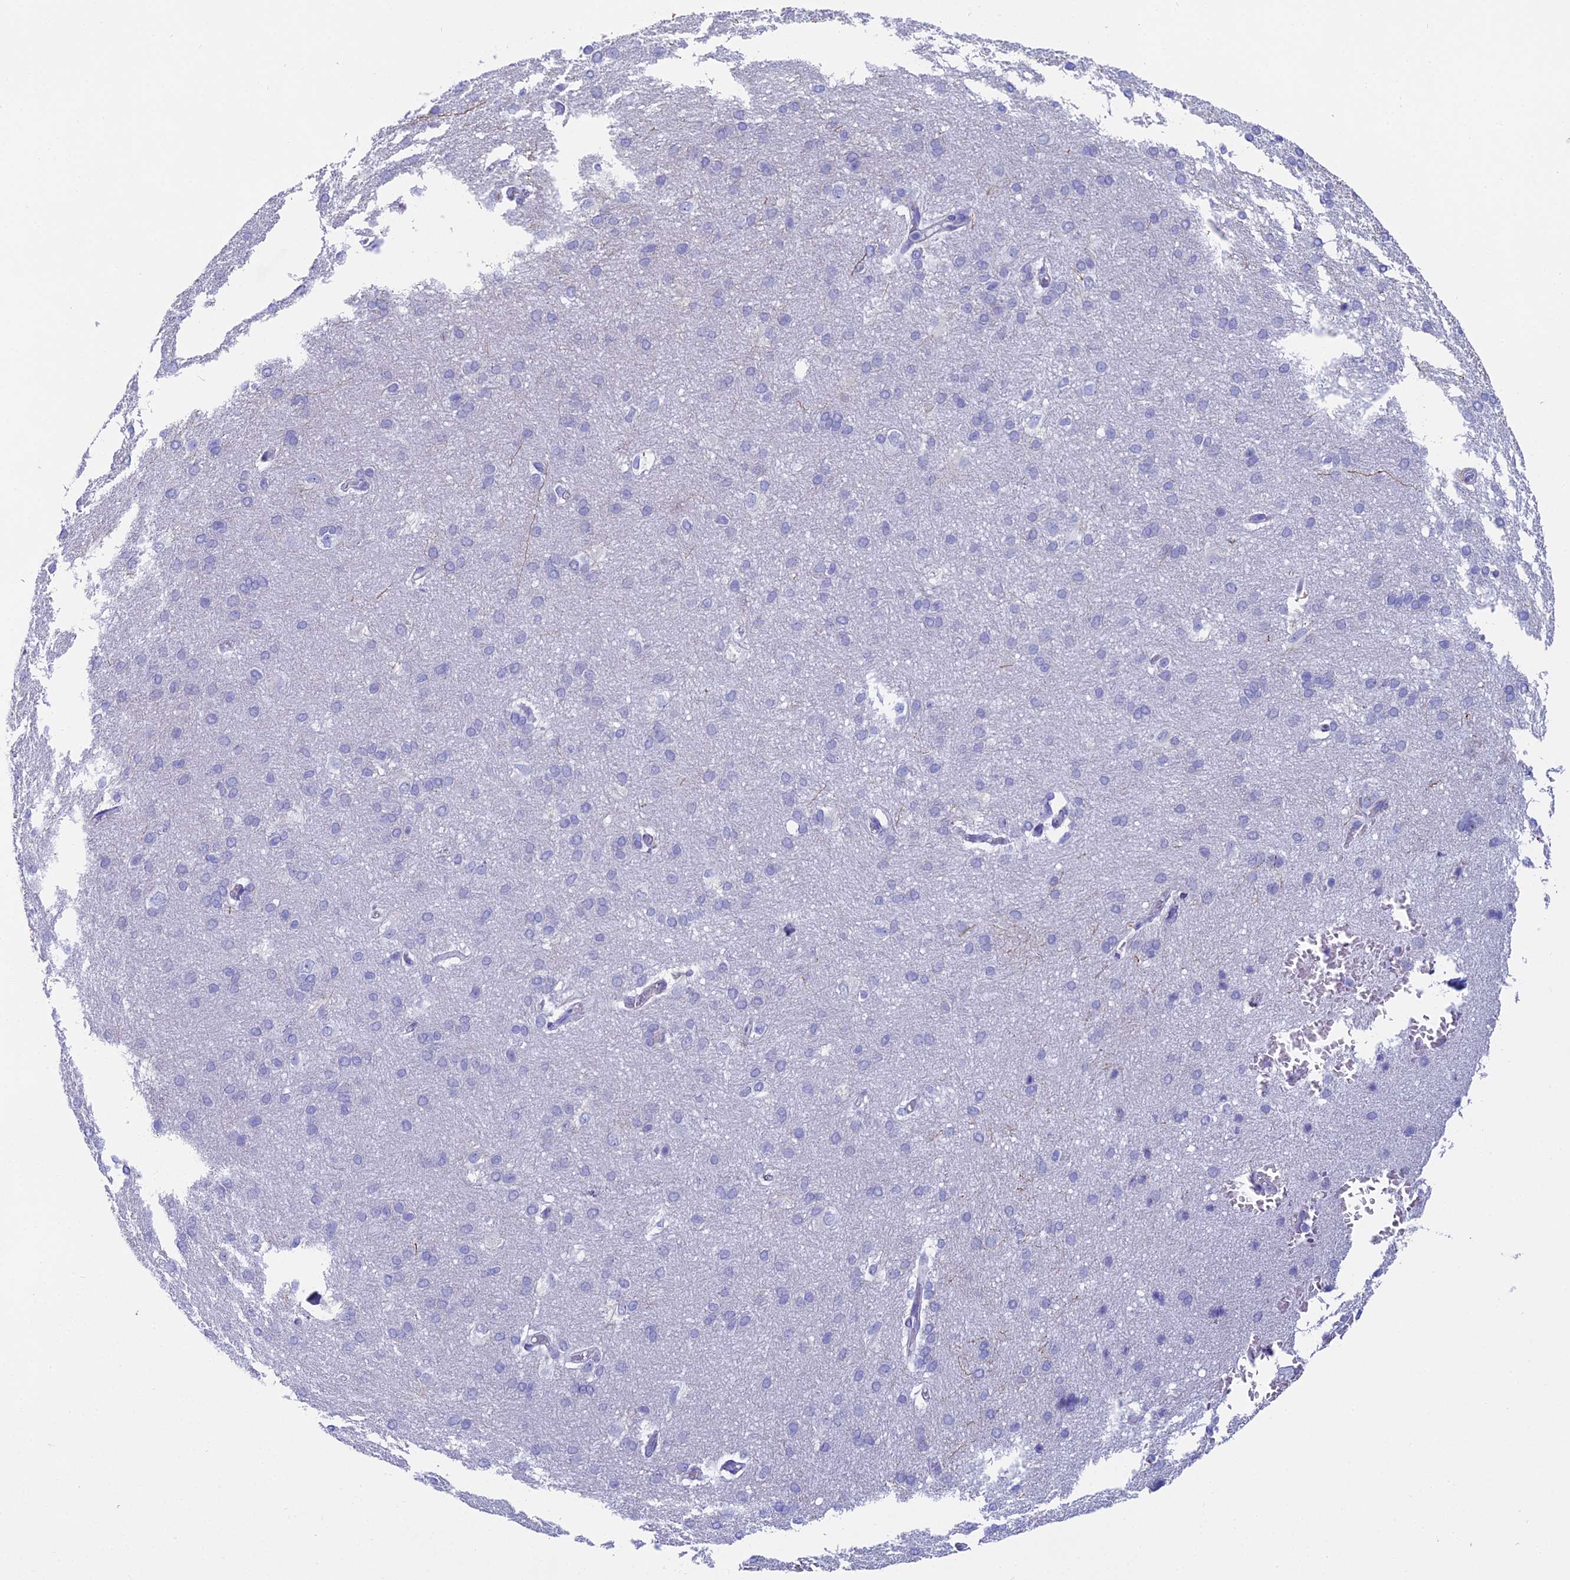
{"staining": {"intensity": "negative", "quantity": "none", "location": "none"}, "tissue": "cerebral cortex", "cell_type": "Endothelial cells", "image_type": "normal", "snomed": [{"axis": "morphology", "description": "Normal tissue, NOS"}, {"axis": "topography", "description": "Cerebral cortex"}], "caption": "IHC of unremarkable human cerebral cortex demonstrates no positivity in endothelial cells. (Brightfield microscopy of DAB (3,3'-diaminobenzidine) immunohistochemistry at high magnification).", "gene": "UNC80", "patient": {"sex": "male", "age": 62}}